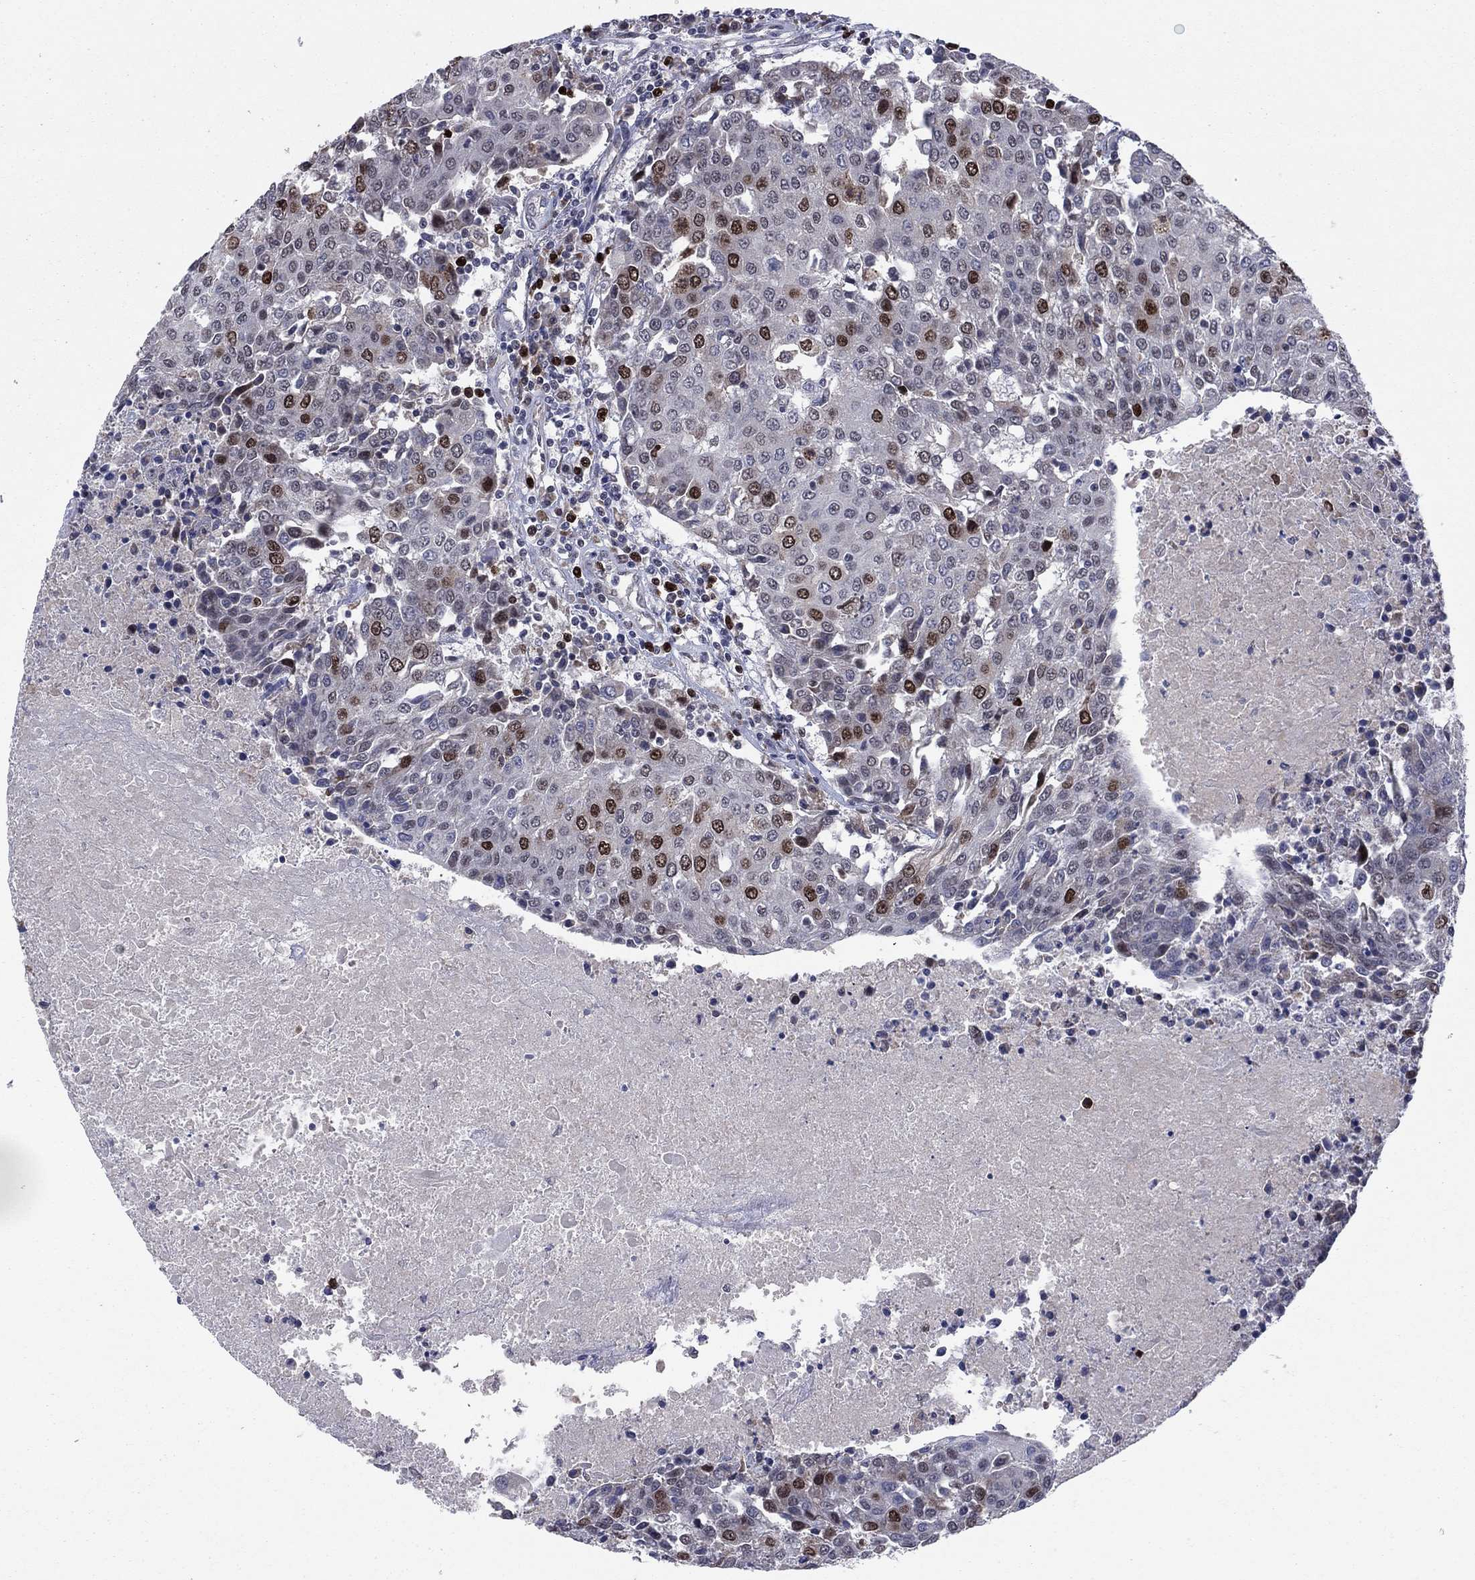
{"staining": {"intensity": "strong", "quantity": "<25%", "location": "nuclear"}, "tissue": "urothelial cancer", "cell_type": "Tumor cells", "image_type": "cancer", "snomed": [{"axis": "morphology", "description": "Urothelial carcinoma, High grade"}, {"axis": "topography", "description": "Urinary bladder"}], "caption": "High-power microscopy captured an immunohistochemistry (IHC) histopathology image of urothelial cancer, revealing strong nuclear expression in approximately <25% of tumor cells.", "gene": "CDCA5", "patient": {"sex": "female", "age": 85}}